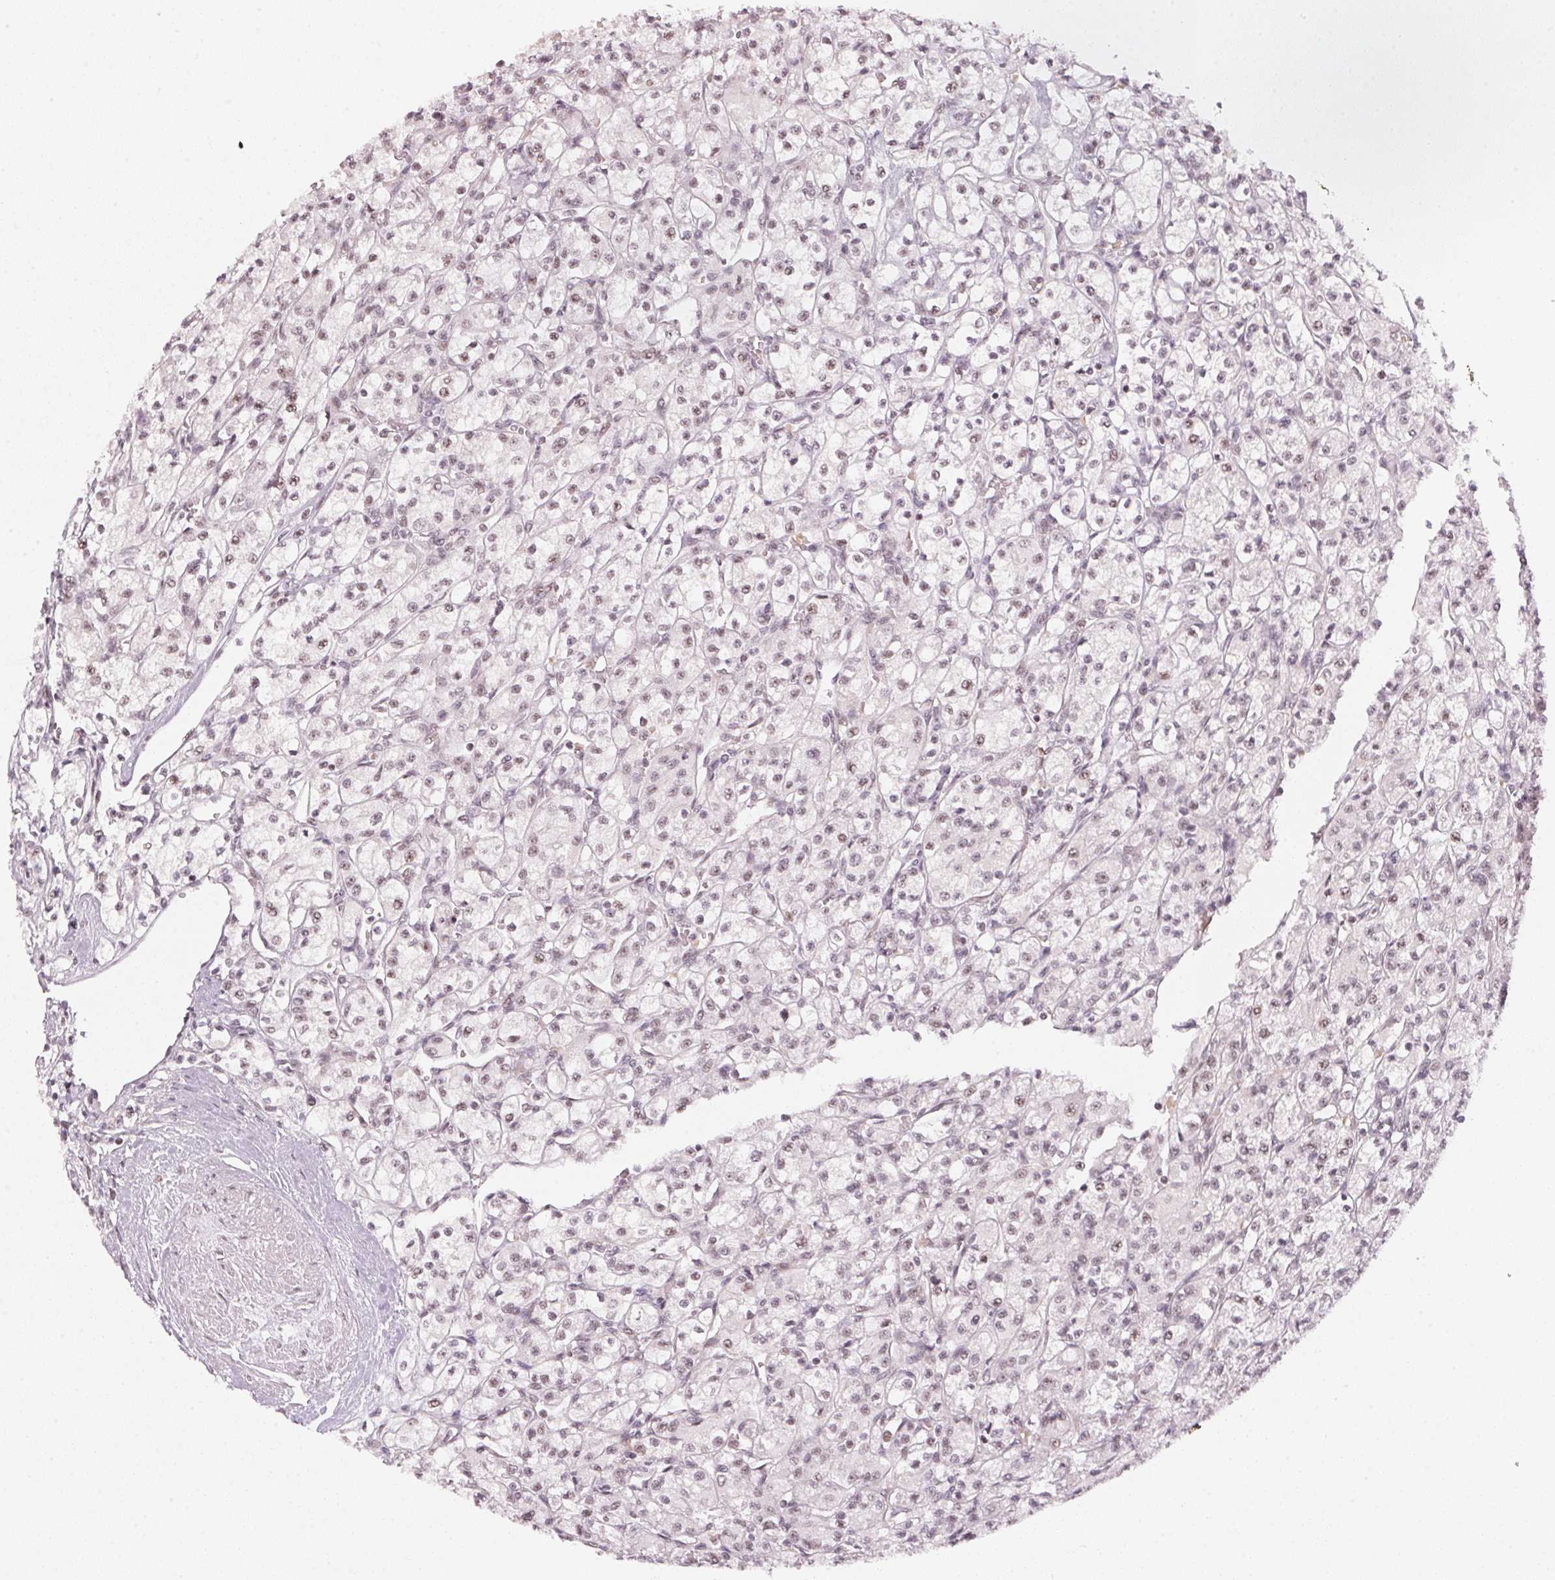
{"staining": {"intensity": "negative", "quantity": "none", "location": "none"}, "tissue": "renal cancer", "cell_type": "Tumor cells", "image_type": "cancer", "snomed": [{"axis": "morphology", "description": "Adenocarcinoma, NOS"}, {"axis": "topography", "description": "Kidney"}], "caption": "Protein analysis of renal cancer (adenocarcinoma) demonstrates no significant positivity in tumor cells.", "gene": "KAT6A", "patient": {"sex": "female", "age": 70}}